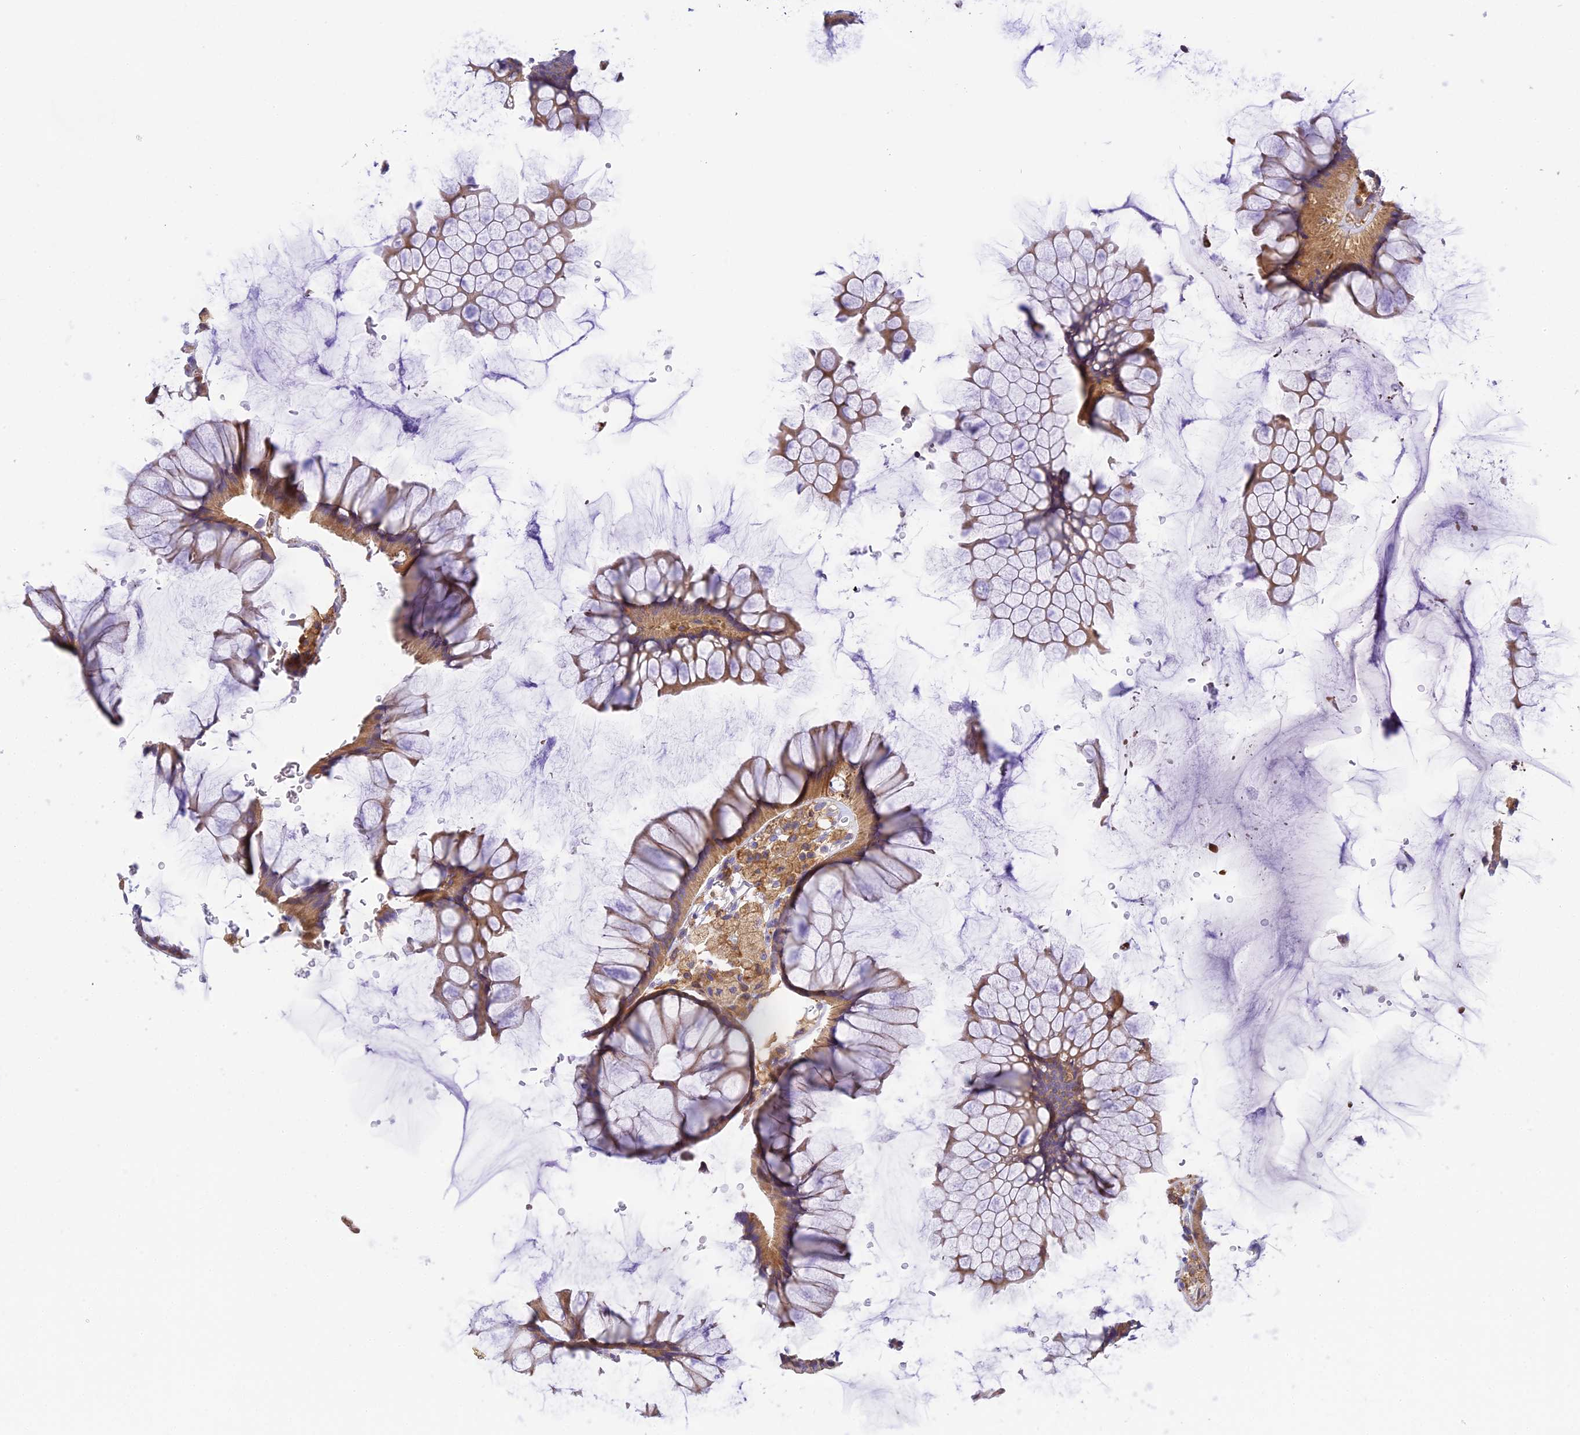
{"staining": {"intensity": "weak", "quantity": ">75%", "location": "cytoplasmic/membranous"}, "tissue": "colon", "cell_type": "Endothelial cells", "image_type": "normal", "snomed": [{"axis": "morphology", "description": "Normal tissue, NOS"}, {"axis": "topography", "description": "Colon"}], "caption": "A histopathology image of colon stained for a protein displays weak cytoplasmic/membranous brown staining in endothelial cells.", "gene": "CORO7", "patient": {"sex": "female", "age": 82}}